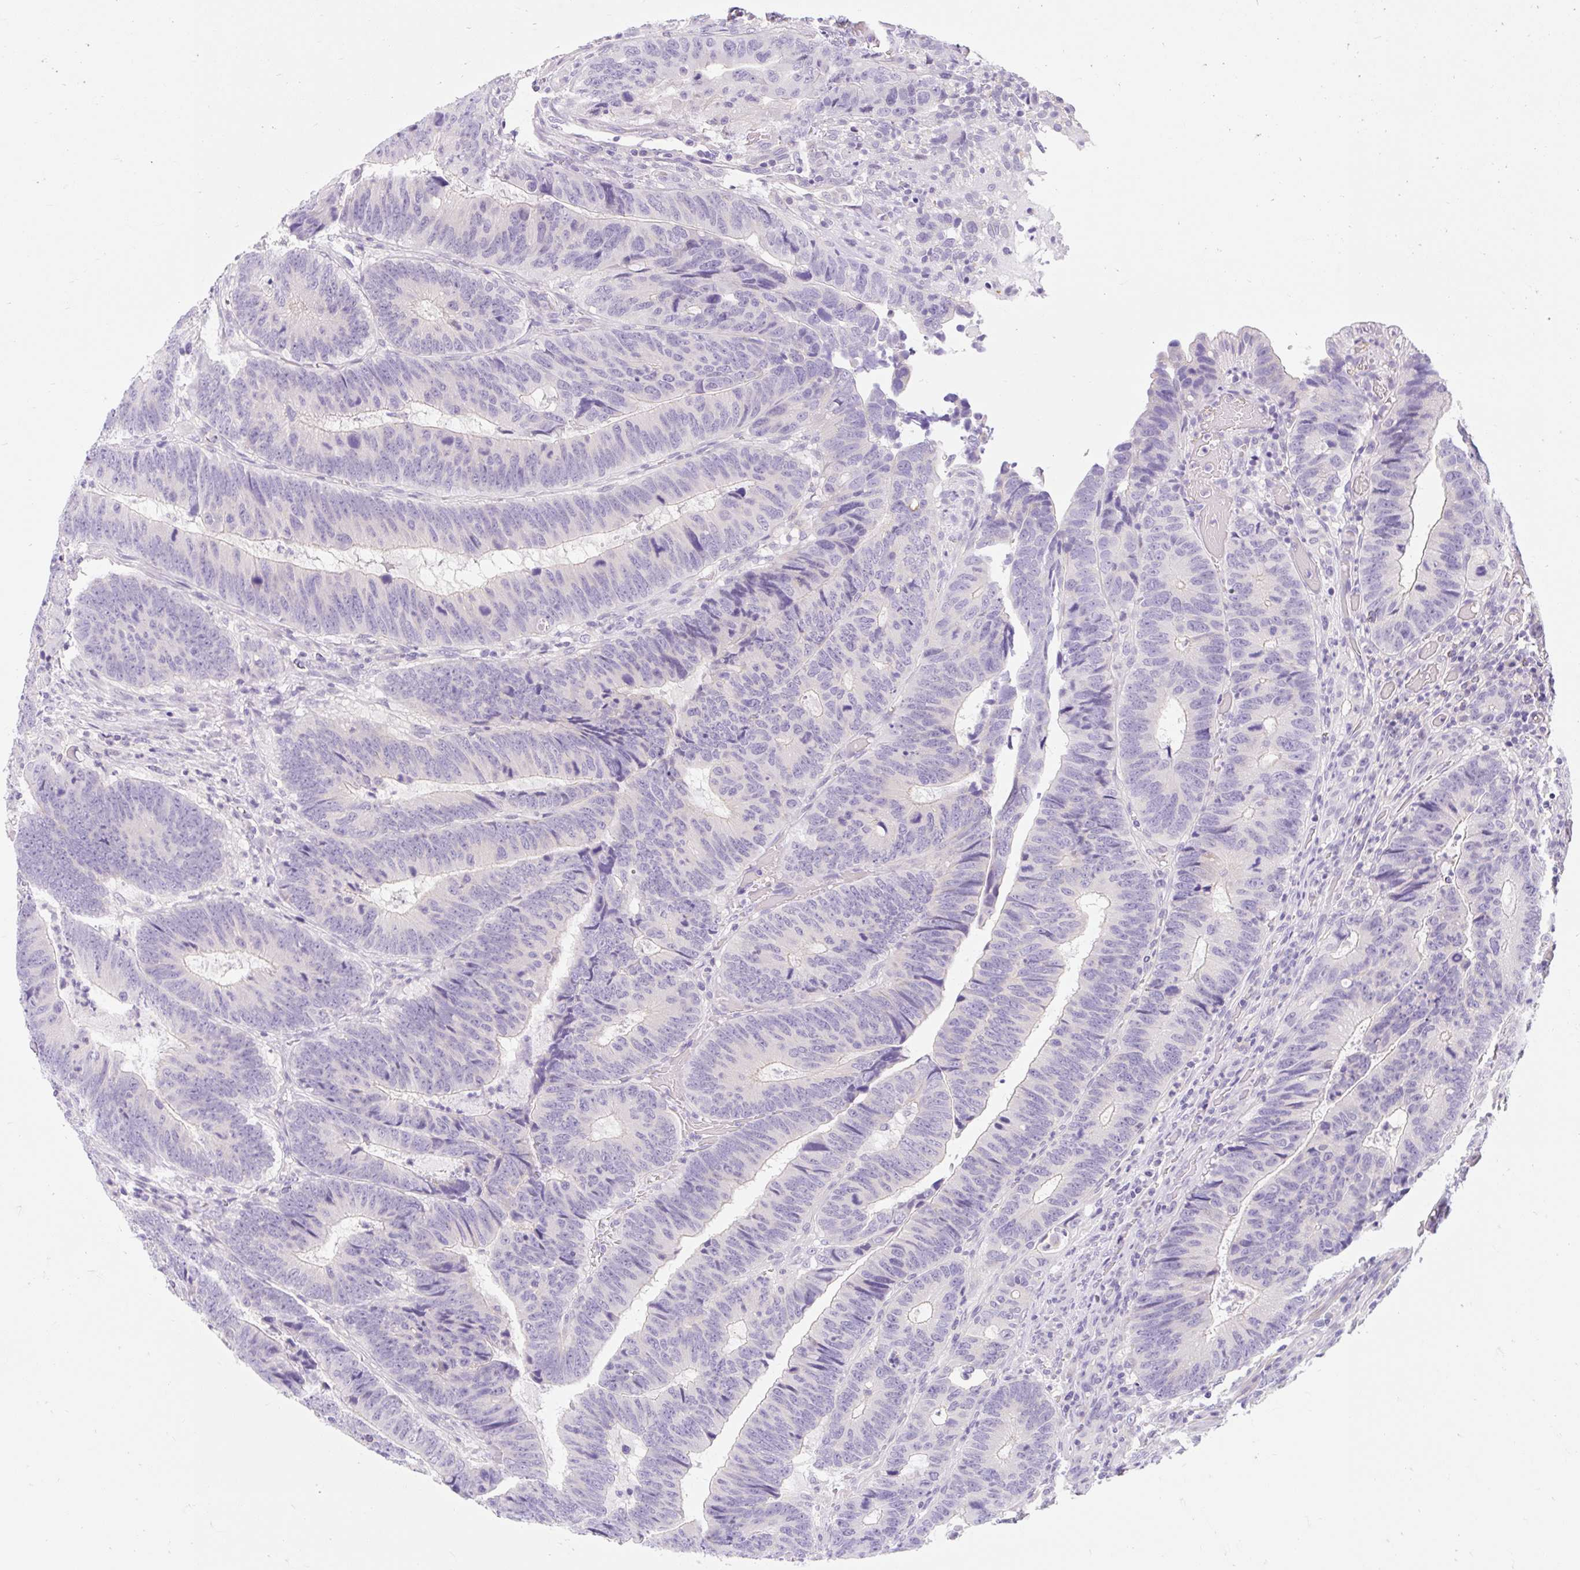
{"staining": {"intensity": "negative", "quantity": "none", "location": "none"}, "tissue": "colorectal cancer", "cell_type": "Tumor cells", "image_type": "cancer", "snomed": [{"axis": "morphology", "description": "Adenocarcinoma, NOS"}, {"axis": "topography", "description": "Colon"}], "caption": "An immunohistochemistry (IHC) histopathology image of colorectal cancer is shown. There is no staining in tumor cells of colorectal cancer.", "gene": "SLC28A1", "patient": {"sex": "male", "age": 62}}